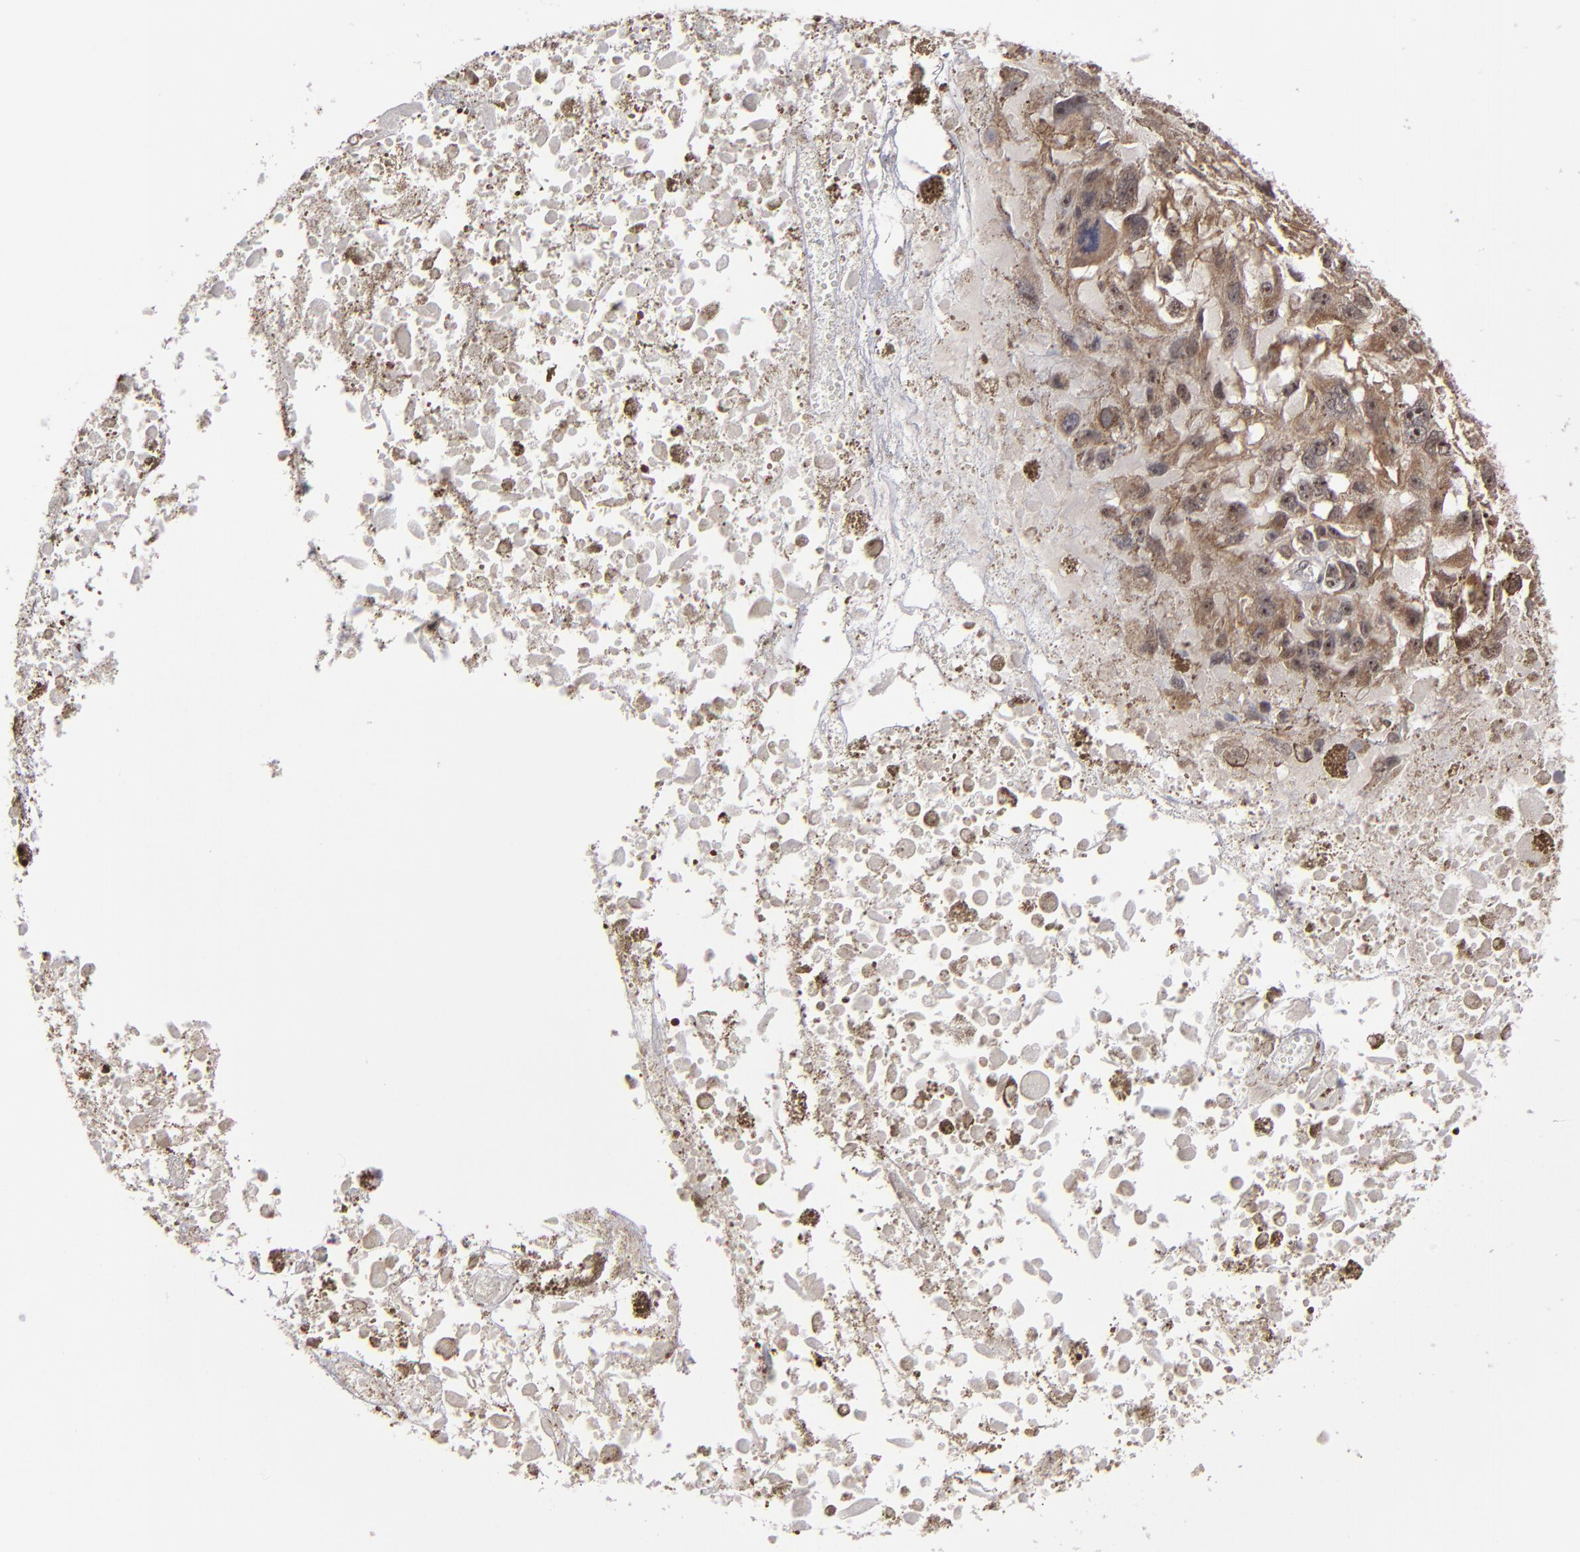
{"staining": {"intensity": "weak", "quantity": ">75%", "location": "cytoplasmic/membranous"}, "tissue": "melanoma", "cell_type": "Tumor cells", "image_type": "cancer", "snomed": [{"axis": "morphology", "description": "Malignant melanoma, Metastatic site"}, {"axis": "topography", "description": "Lymph node"}], "caption": "Human melanoma stained with a protein marker shows weak staining in tumor cells.", "gene": "GLCCI1", "patient": {"sex": "male", "age": 59}}